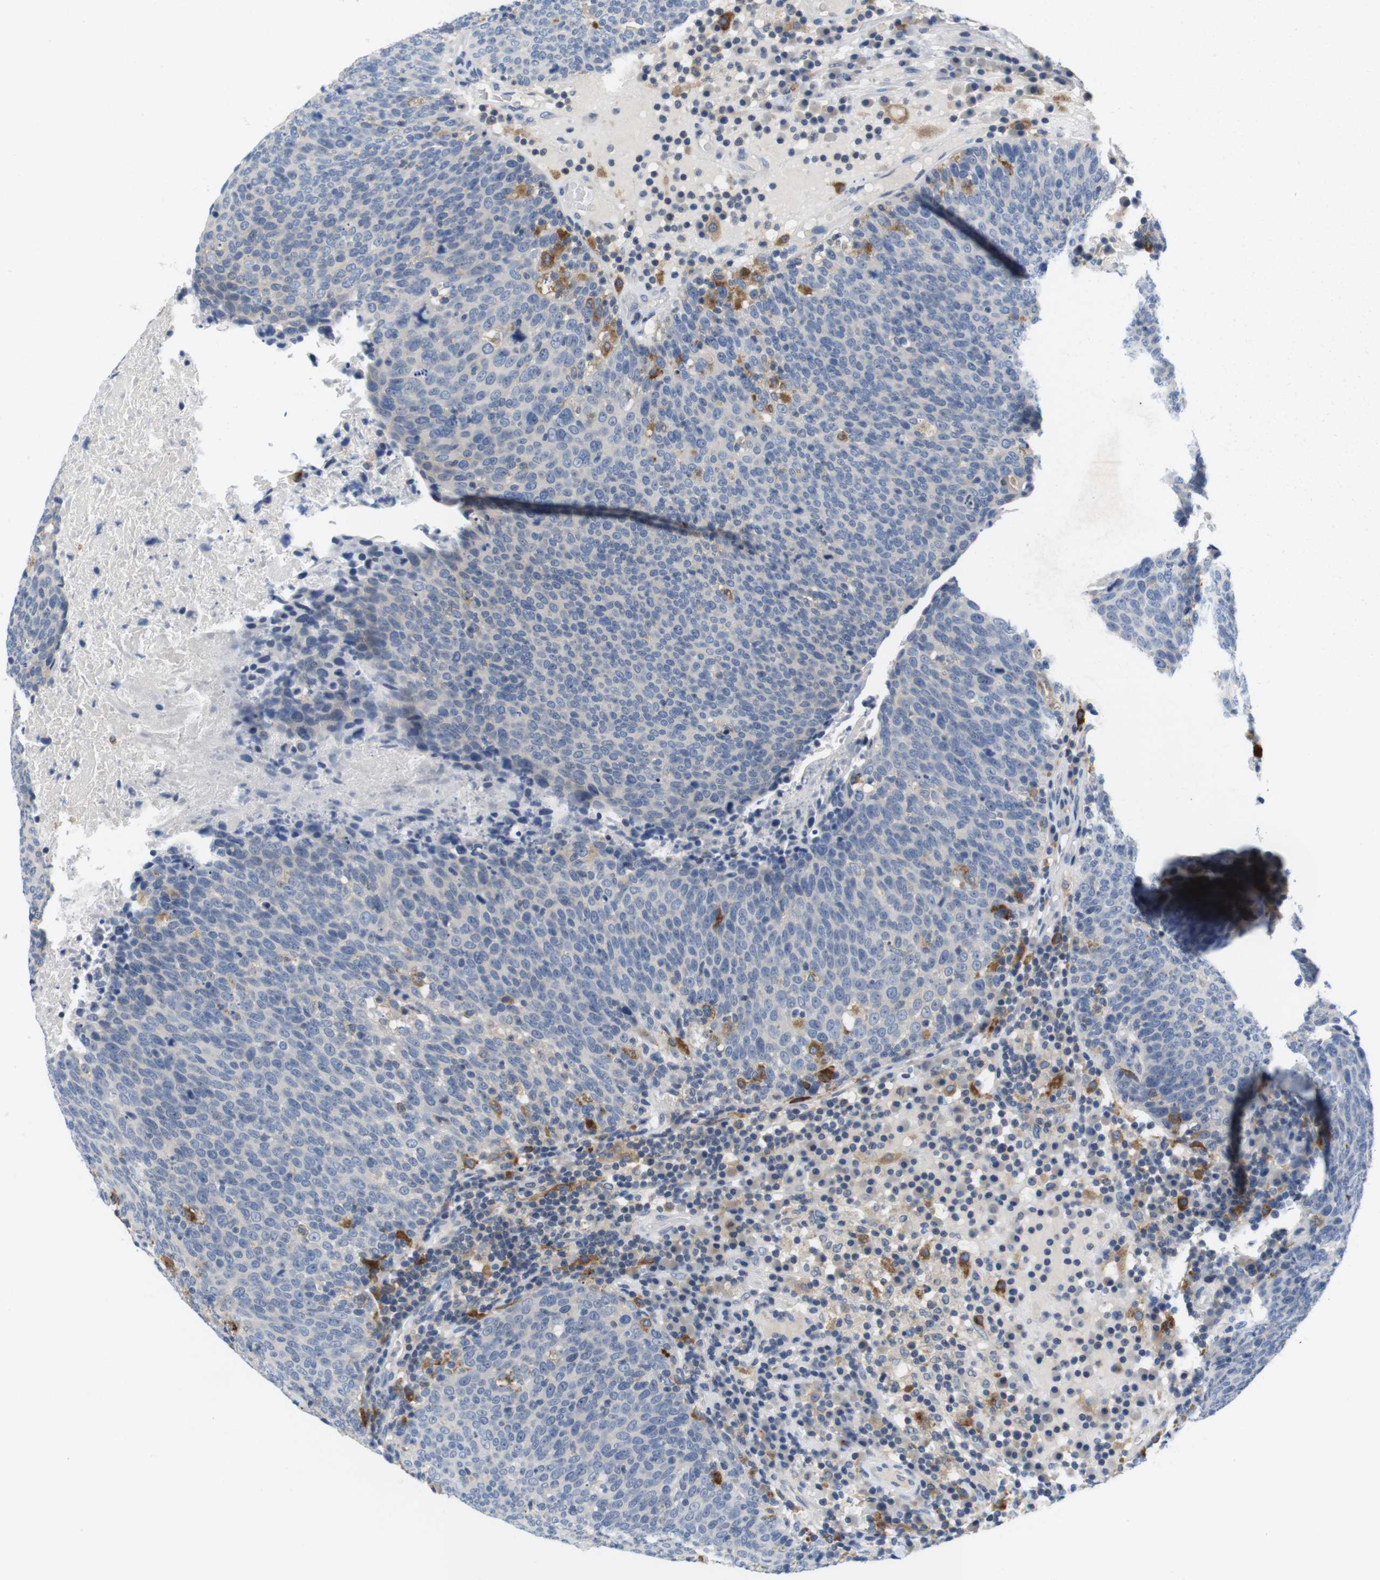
{"staining": {"intensity": "negative", "quantity": "none", "location": "none"}, "tissue": "head and neck cancer", "cell_type": "Tumor cells", "image_type": "cancer", "snomed": [{"axis": "morphology", "description": "Squamous cell carcinoma, NOS"}, {"axis": "morphology", "description": "Squamous cell carcinoma, metastatic, NOS"}, {"axis": "topography", "description": "Lymph node"}, {"axis": "topography", "description": "Head-Neck"}], "caption": "Protein analysis of head and neck cancer (metastatic squamous cell carcinoma) reveals no significant expression in tumor cells.", "gene": "CNGA2", "patient": {"sex": "male", "age": 62}}